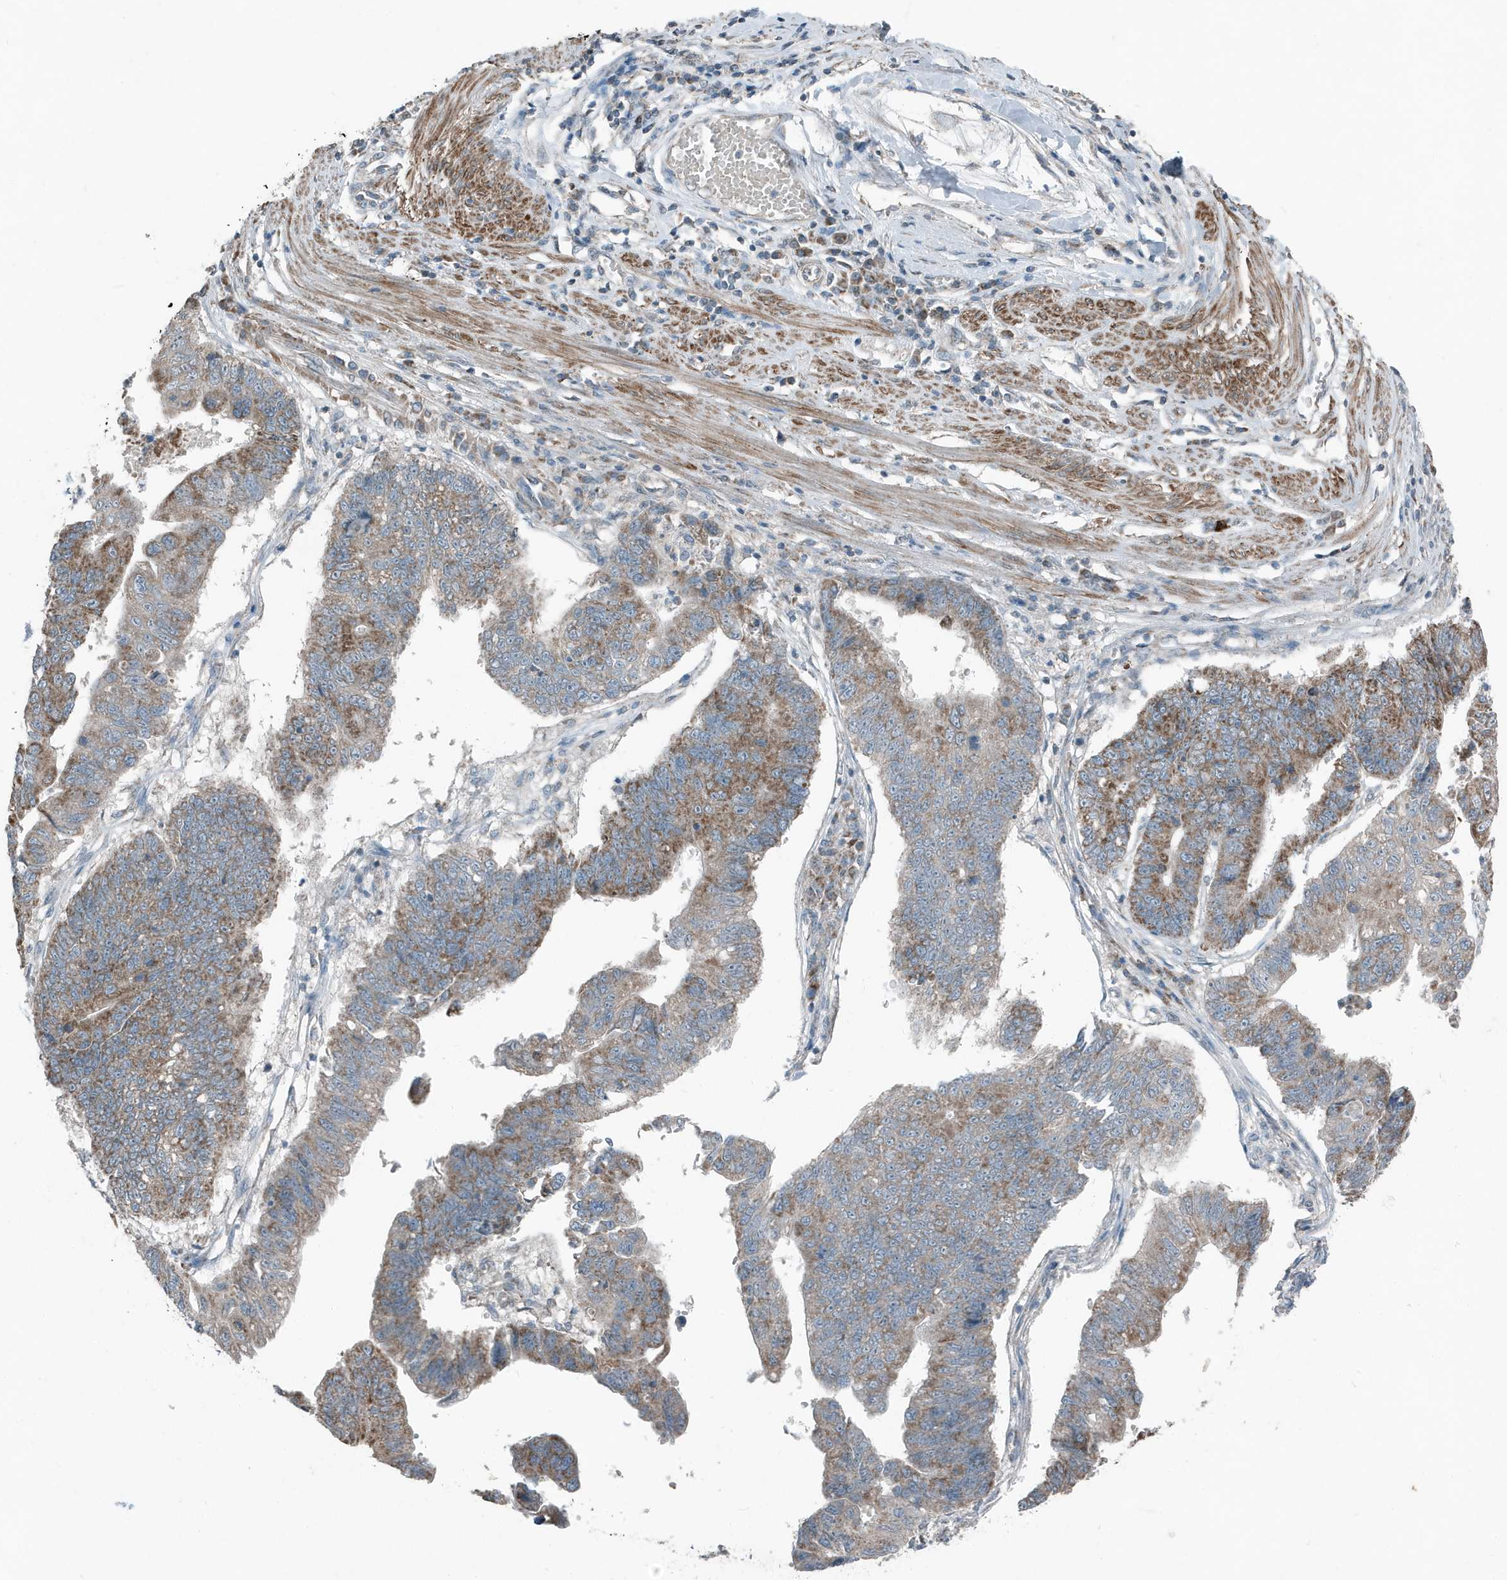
{"staining": {"intensity": "moderate", "quantity": "25%-75%", "location": "cytoplasmic/membranous"}, "tissue": "stomach cancer", "cell_type": "Tumor cells", "image_type": "cancer", "snomed": [{"axis": "morphology", "description": "Adenocarcinoma, NOS"}, {"axis": "topography", "description": "Stomach"}], "caption": "There is medium levels of moderate cytoplasmic/membranous positivity in tumor cells of stomach adenocarcinoma, as demonstrated by immunohistochemical staining (brown color).", "gene": "MT-CYB", "patient": {"sex": "male", "age": 59}}